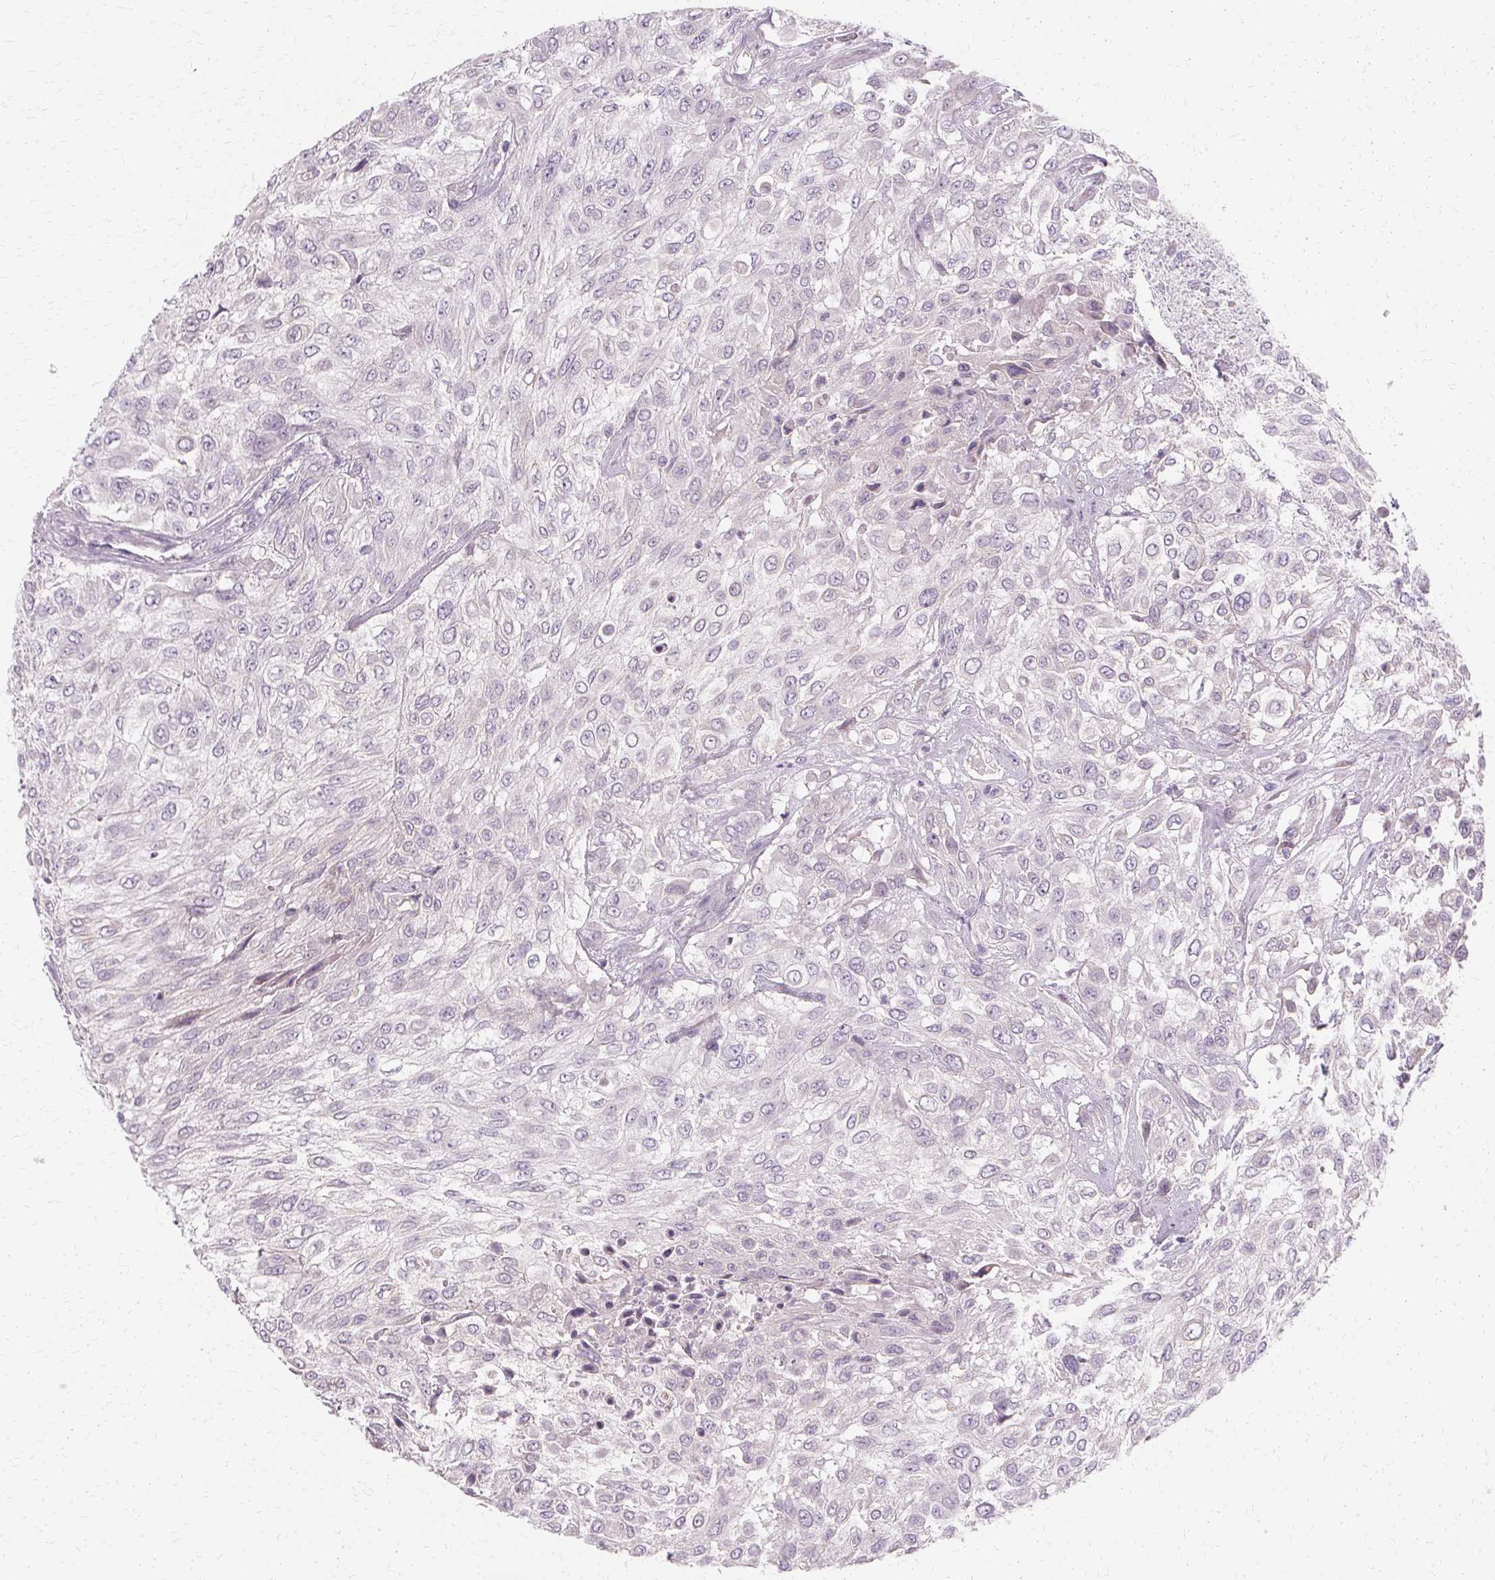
{"staining": {"intensity": "negative", "quantity": "none", "location": "none"}, "tissue": "urothelial cancer", "cell_type": "Tumor cells", "image_type": "cancer", "snomed": [{"axis": "morphology", "description": "Urothelial carcinoma, High grade"}, {"axis": "topography", "description": "Urinary bladder"}], "caption": "Immunohistochemical staining of human urothelial cancer demonstrates no significant positivity in tumor cells.", "gene": "FCRL3", "patient": {"sex": "male", "age": 57}}